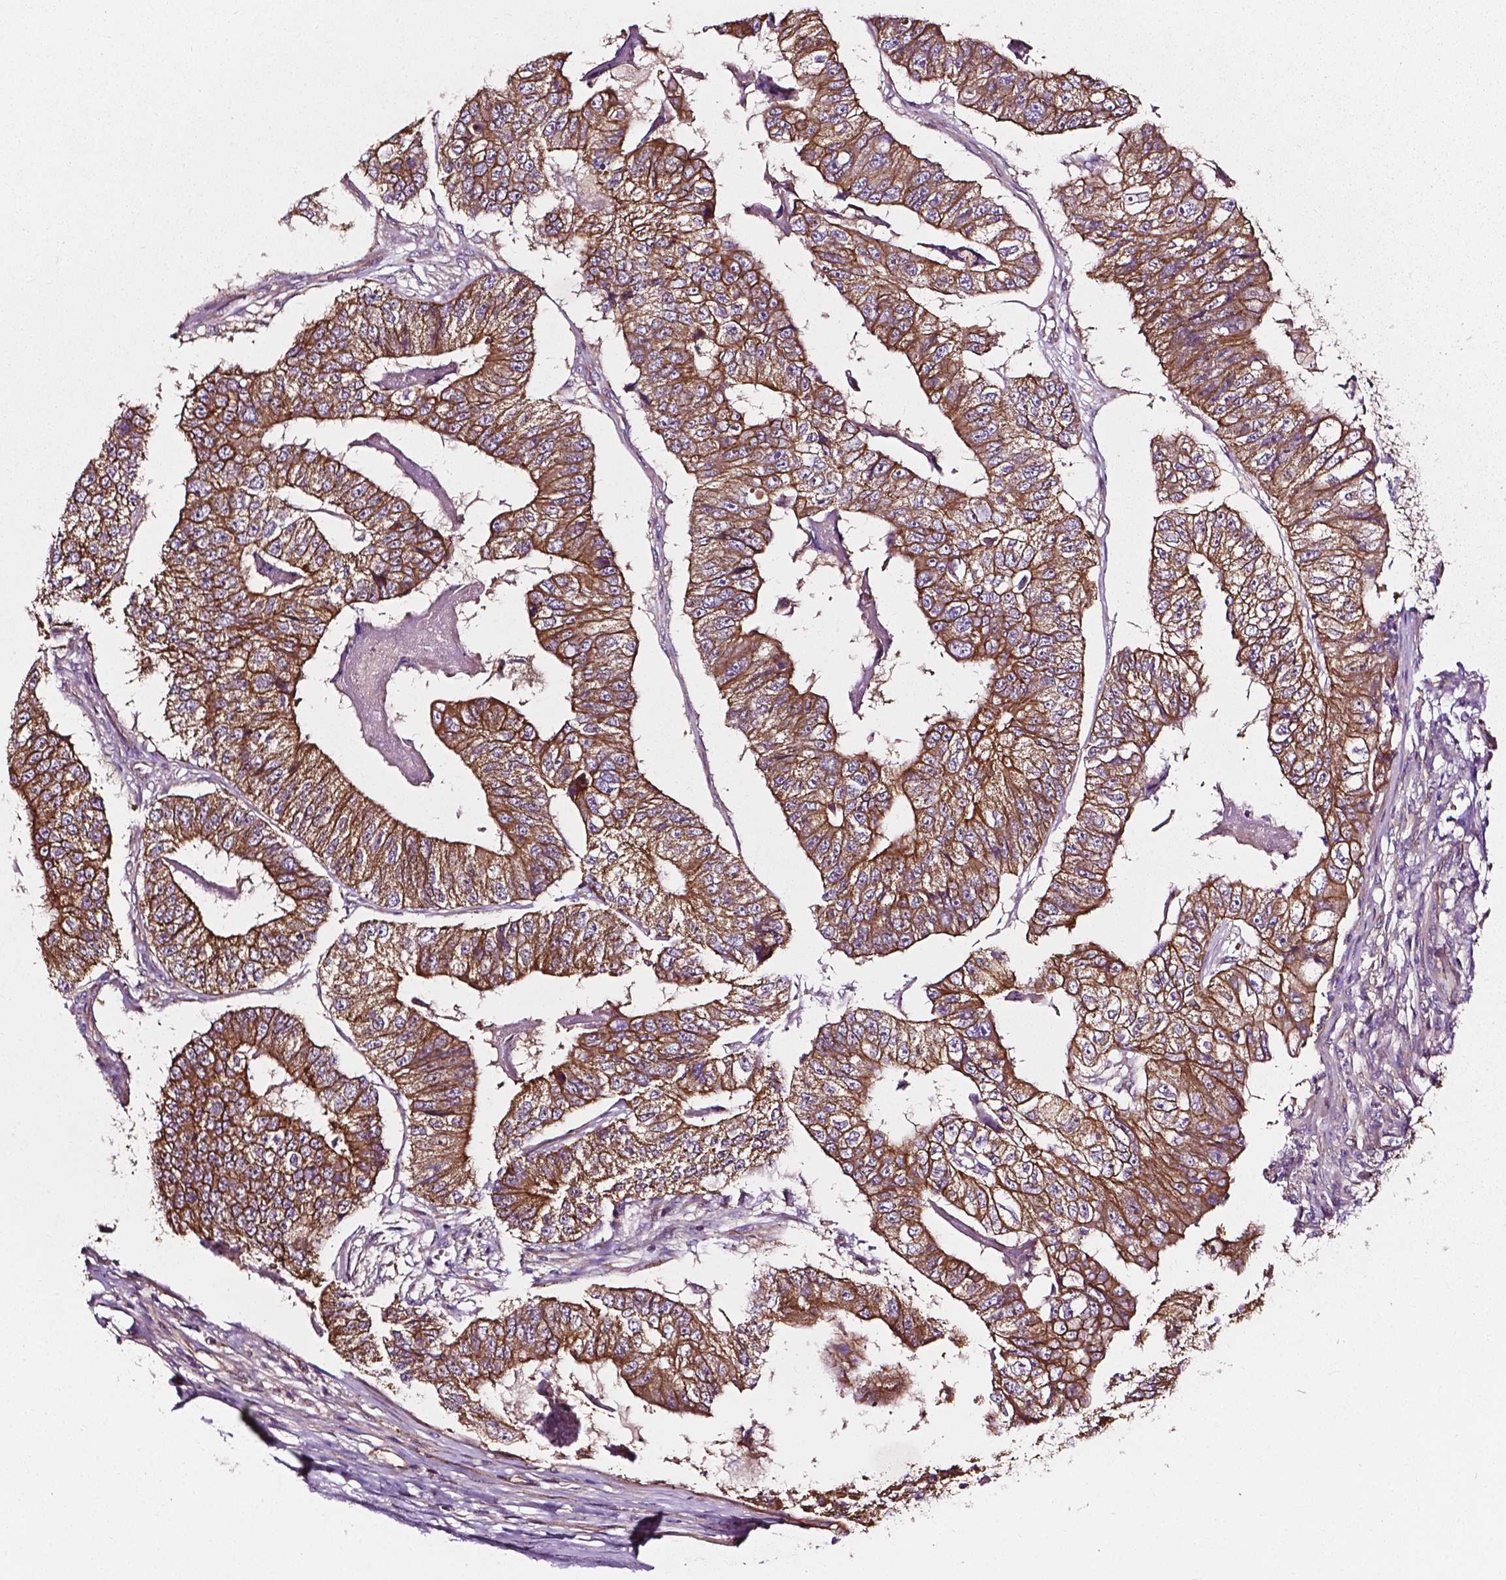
{"staining": {"intensity": "moderate", "quantity": ">75%", "location": "cytoplasmic/membranous"}, "tissue": "colorectal cancer", "cell_type": "Tumor cells", "image_type": "cancer", "snomed": [{"axis": "morphology", "description": "Adenocarcinoma, NOS"}, {"axis": "topography", "description": "Colon"}], "caption": "Protein expression analysis of human adenocarcinoma (colorectal) reveals moderate cytoplasmic/membranous staining in approximately >75% of tumor cells. The protein of interest is shown in brown color, while the nuclei are stained blue.", "gene": "ATG16L1", "patient": {"sex": "female", "age": 67}}